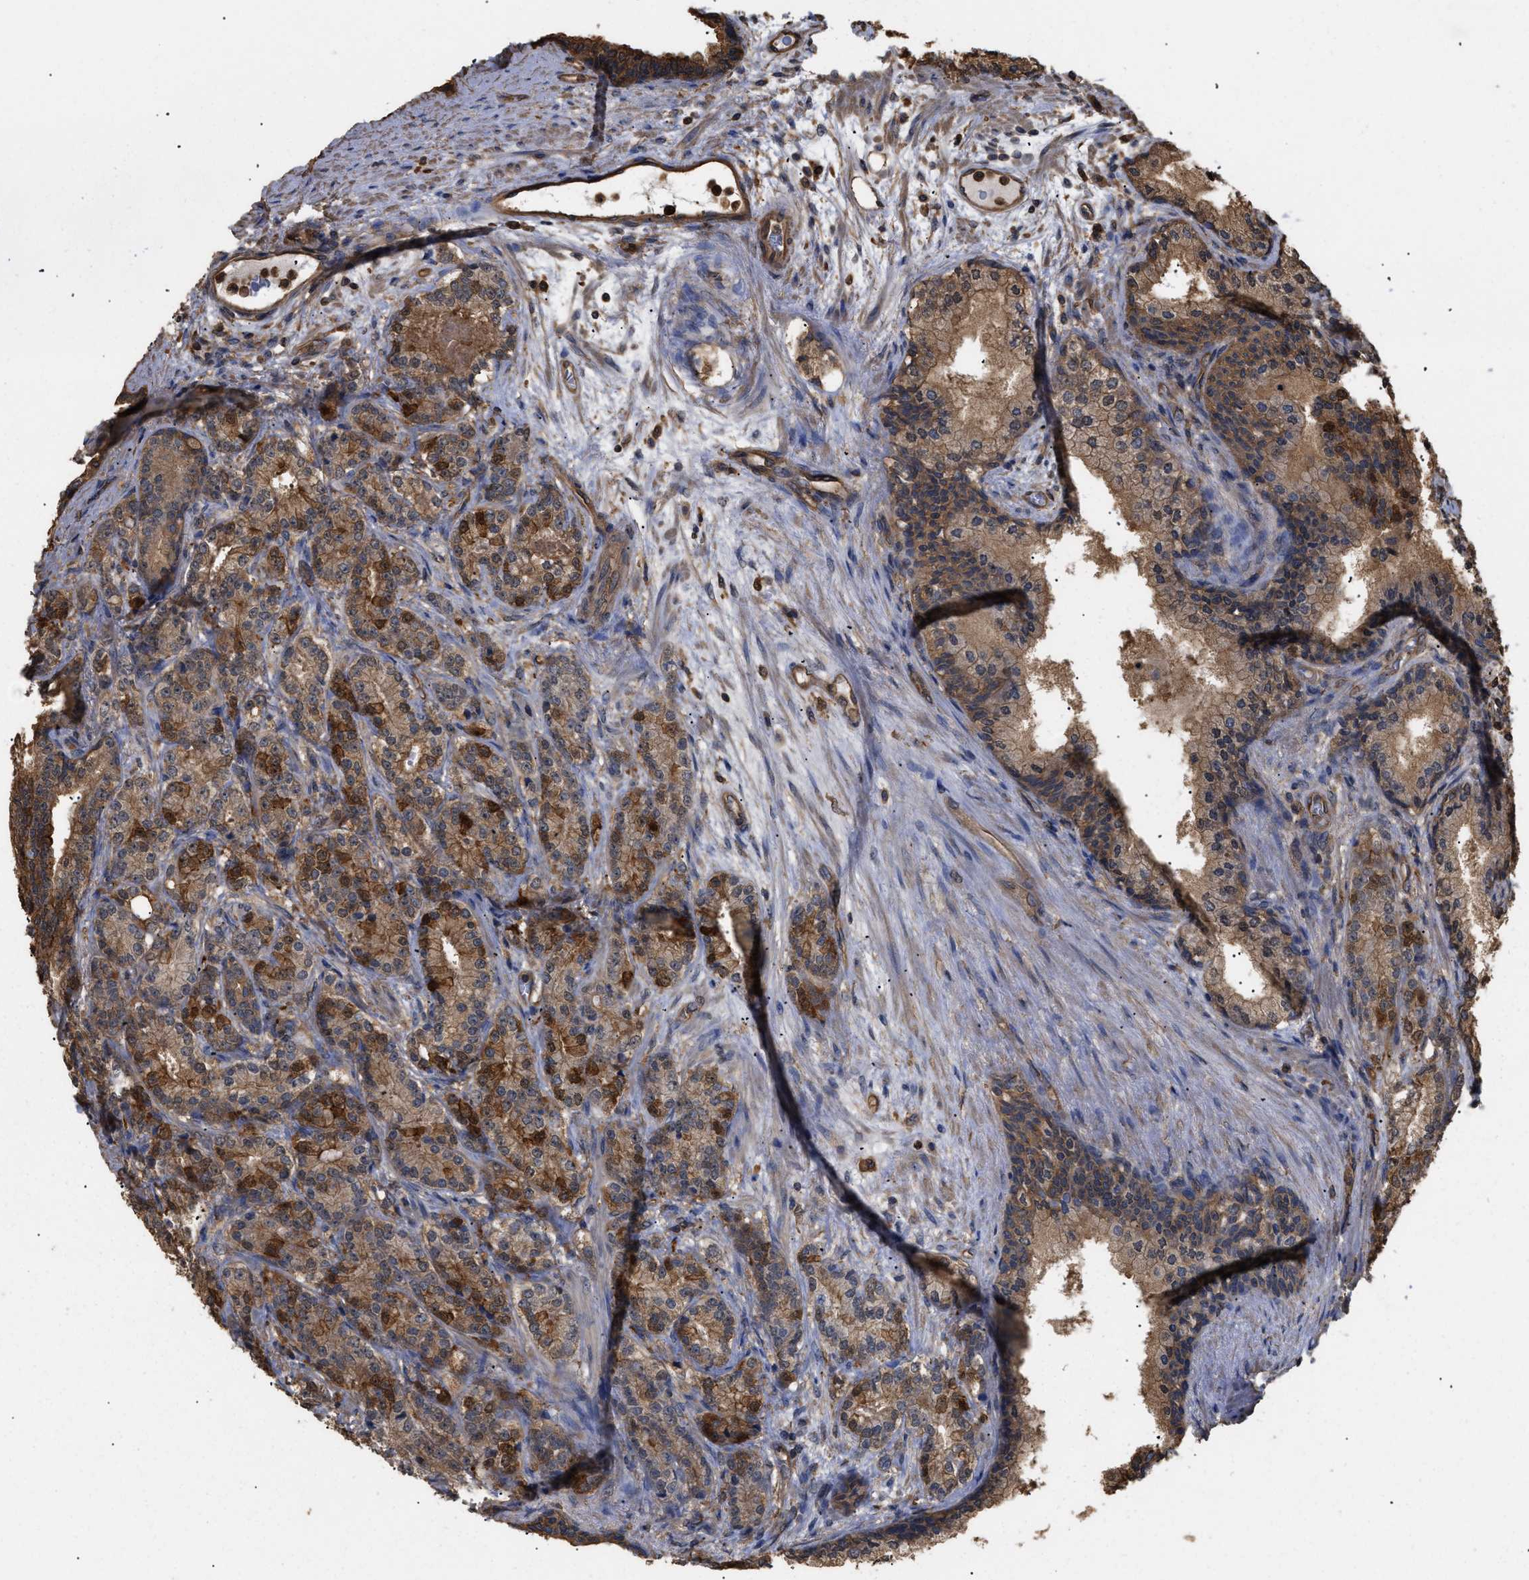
{"staining": {"intensity": "moderate", "quantity": ">75%", "location": "cytoplasmic/membranous"}, "tissue": "prostate cancer", "cell_type": "Tumor cells", "image_type": "cancer", "snomed": [{"axis": "morphology", "description": "Adenocarcinoma, High grade"}, {"axis": "topography", "description": "Prostate"}], "caption": "Approximately >75% of tumor cells in human high-grade adenocarcinoma (prostate) exhibit moderate cytoplasmic/membranous protein expression as visualized by brown immunohistochemical staining.", "gene": "CALM1", "patient": {"sex": "male", "age": 61}}